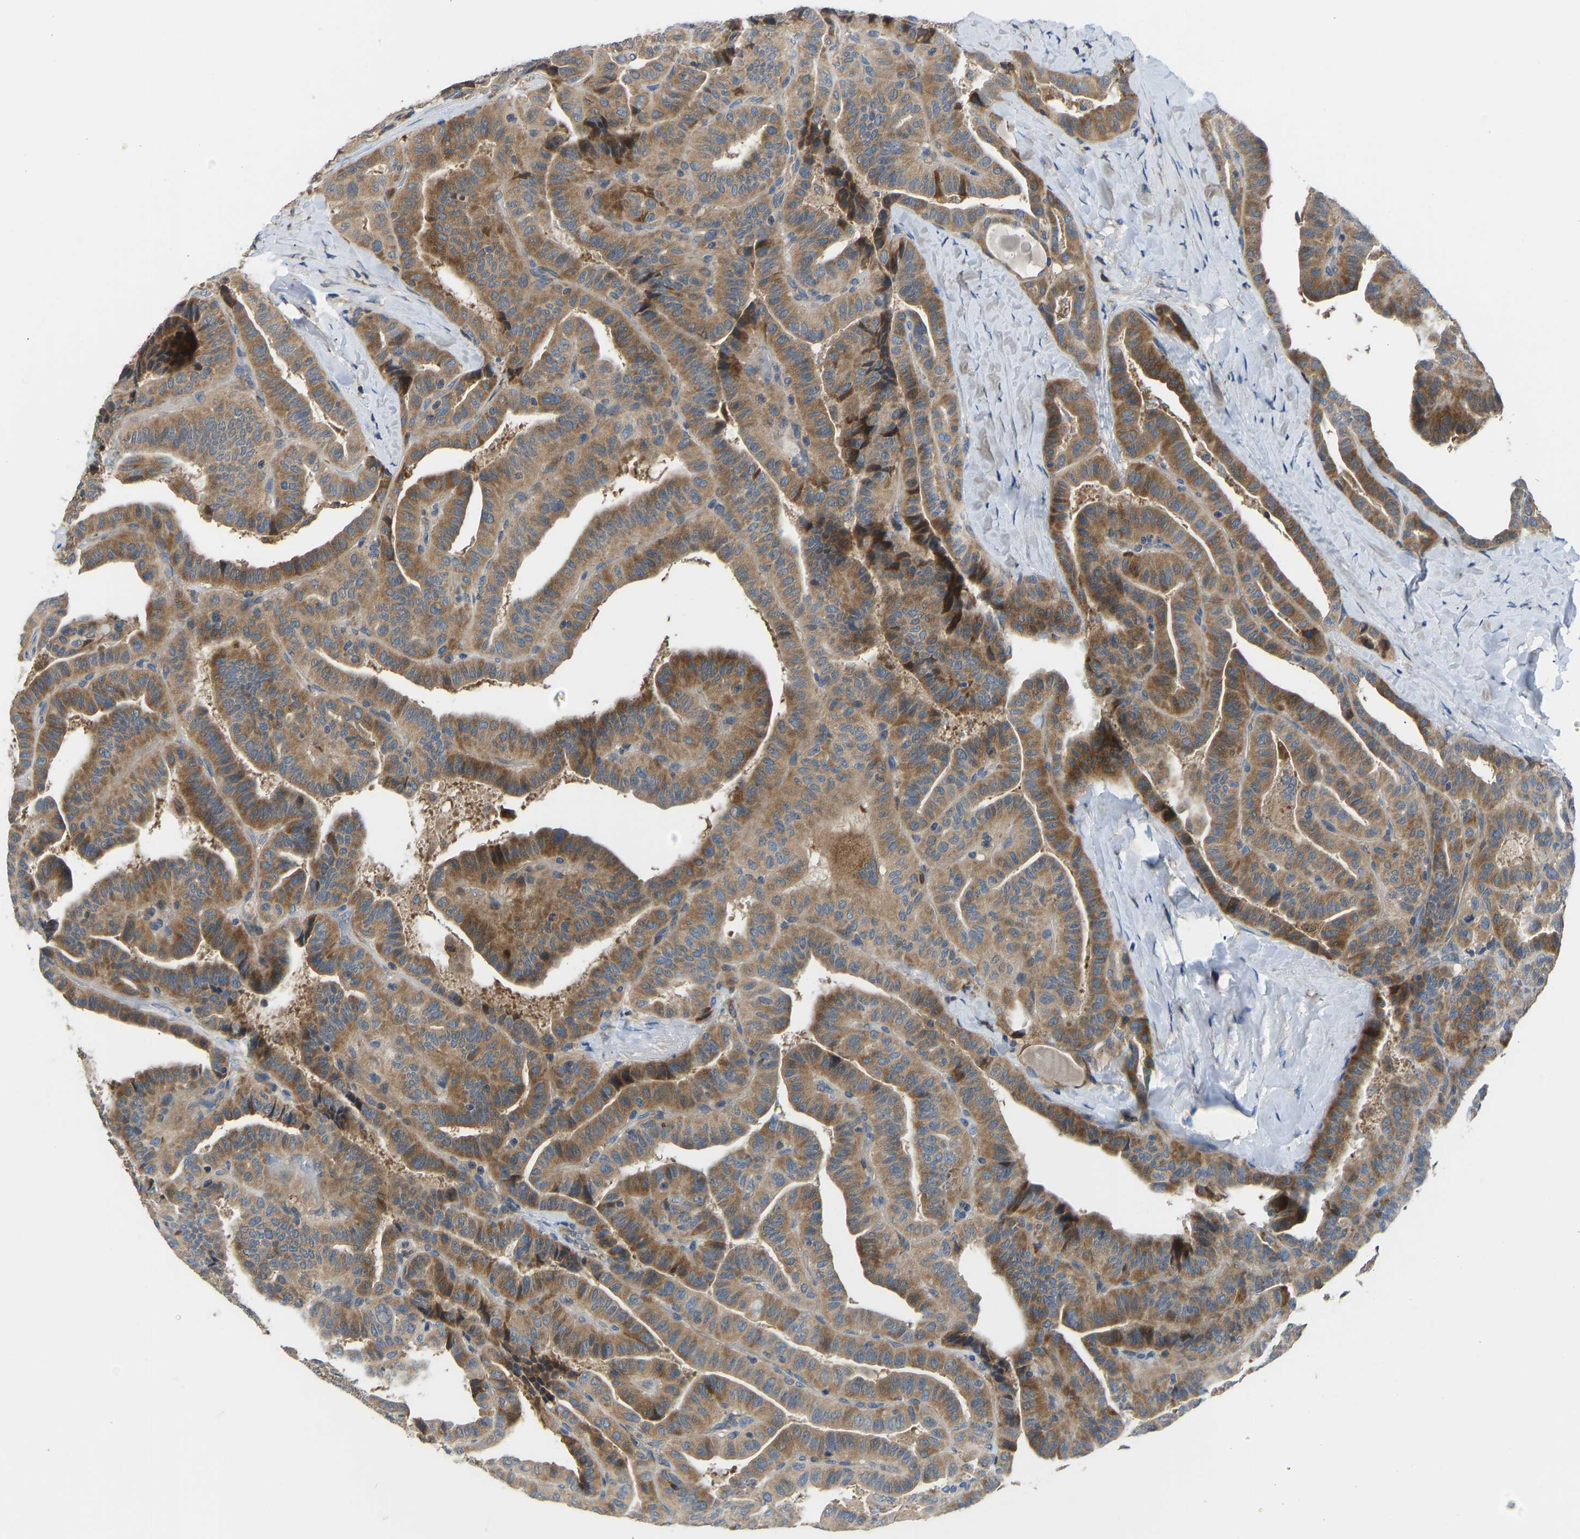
{"staining": {"intensity": "moderate", "quantity": ">75%", "location": "cytoplasmic/membranous"}, "tissue": "thyroid cancer", "cell_type": "Tumor cells", "image_type": "cancer", "snomed": [{"axis": "morphology", "description": "Papillary adenocarcinoma, NOS"}, {"axis": "topography", "description": "Thyroid gland"}], "caption": "Thyroid cancer tissue displays moderate cytoplasmic/membranous staining in approximately >75% of tumor cells The staining was performed using DAB (3,3'-diaminobenzidine), with brown indicating positive protein expression. Nuclei are stained blue with hematoxylin.", "gene": "RBP1", "patient": {"sex": "male", "age": 77}}